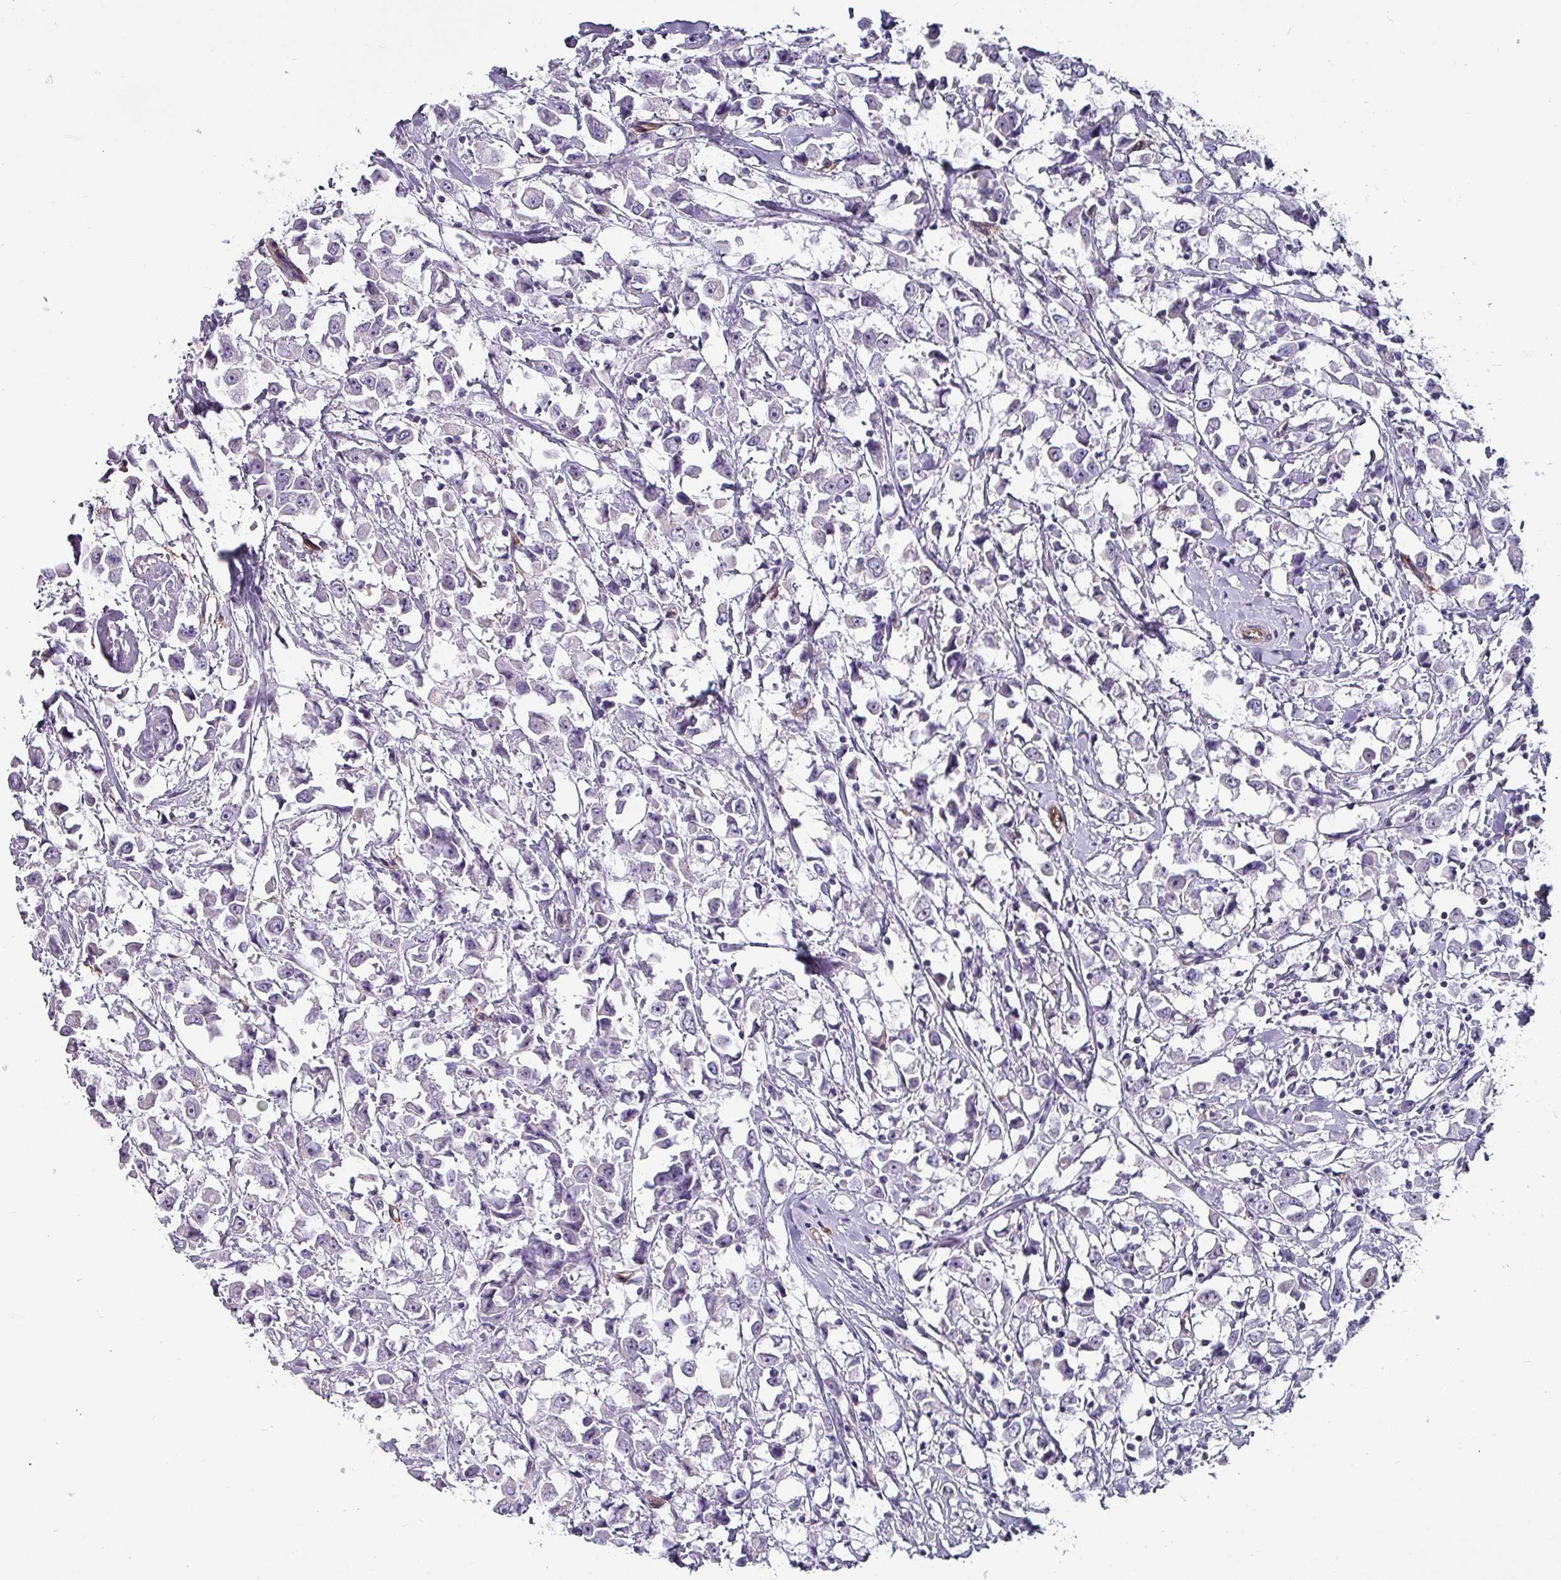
{"staining": {"intensity": "negative", "quantity": "none", "location": "none"}, "tissue": "breast cancer", "cell_type": "Tumor cells", "image_type": "cancer", "snomed": [{"axis": "morphology", "description": "Duct carcinoma"}, {"axis": "topography", "description": "Breast"}], "caption": "Immunohistochemistry histopathology image of human breast invasive ductal carcinoma stained for a protein (brown), which displays no positivity in tumor cells.", "gene": "ZNF816-ZNF321P", "patient": {"sex": "female", "age": 61}}